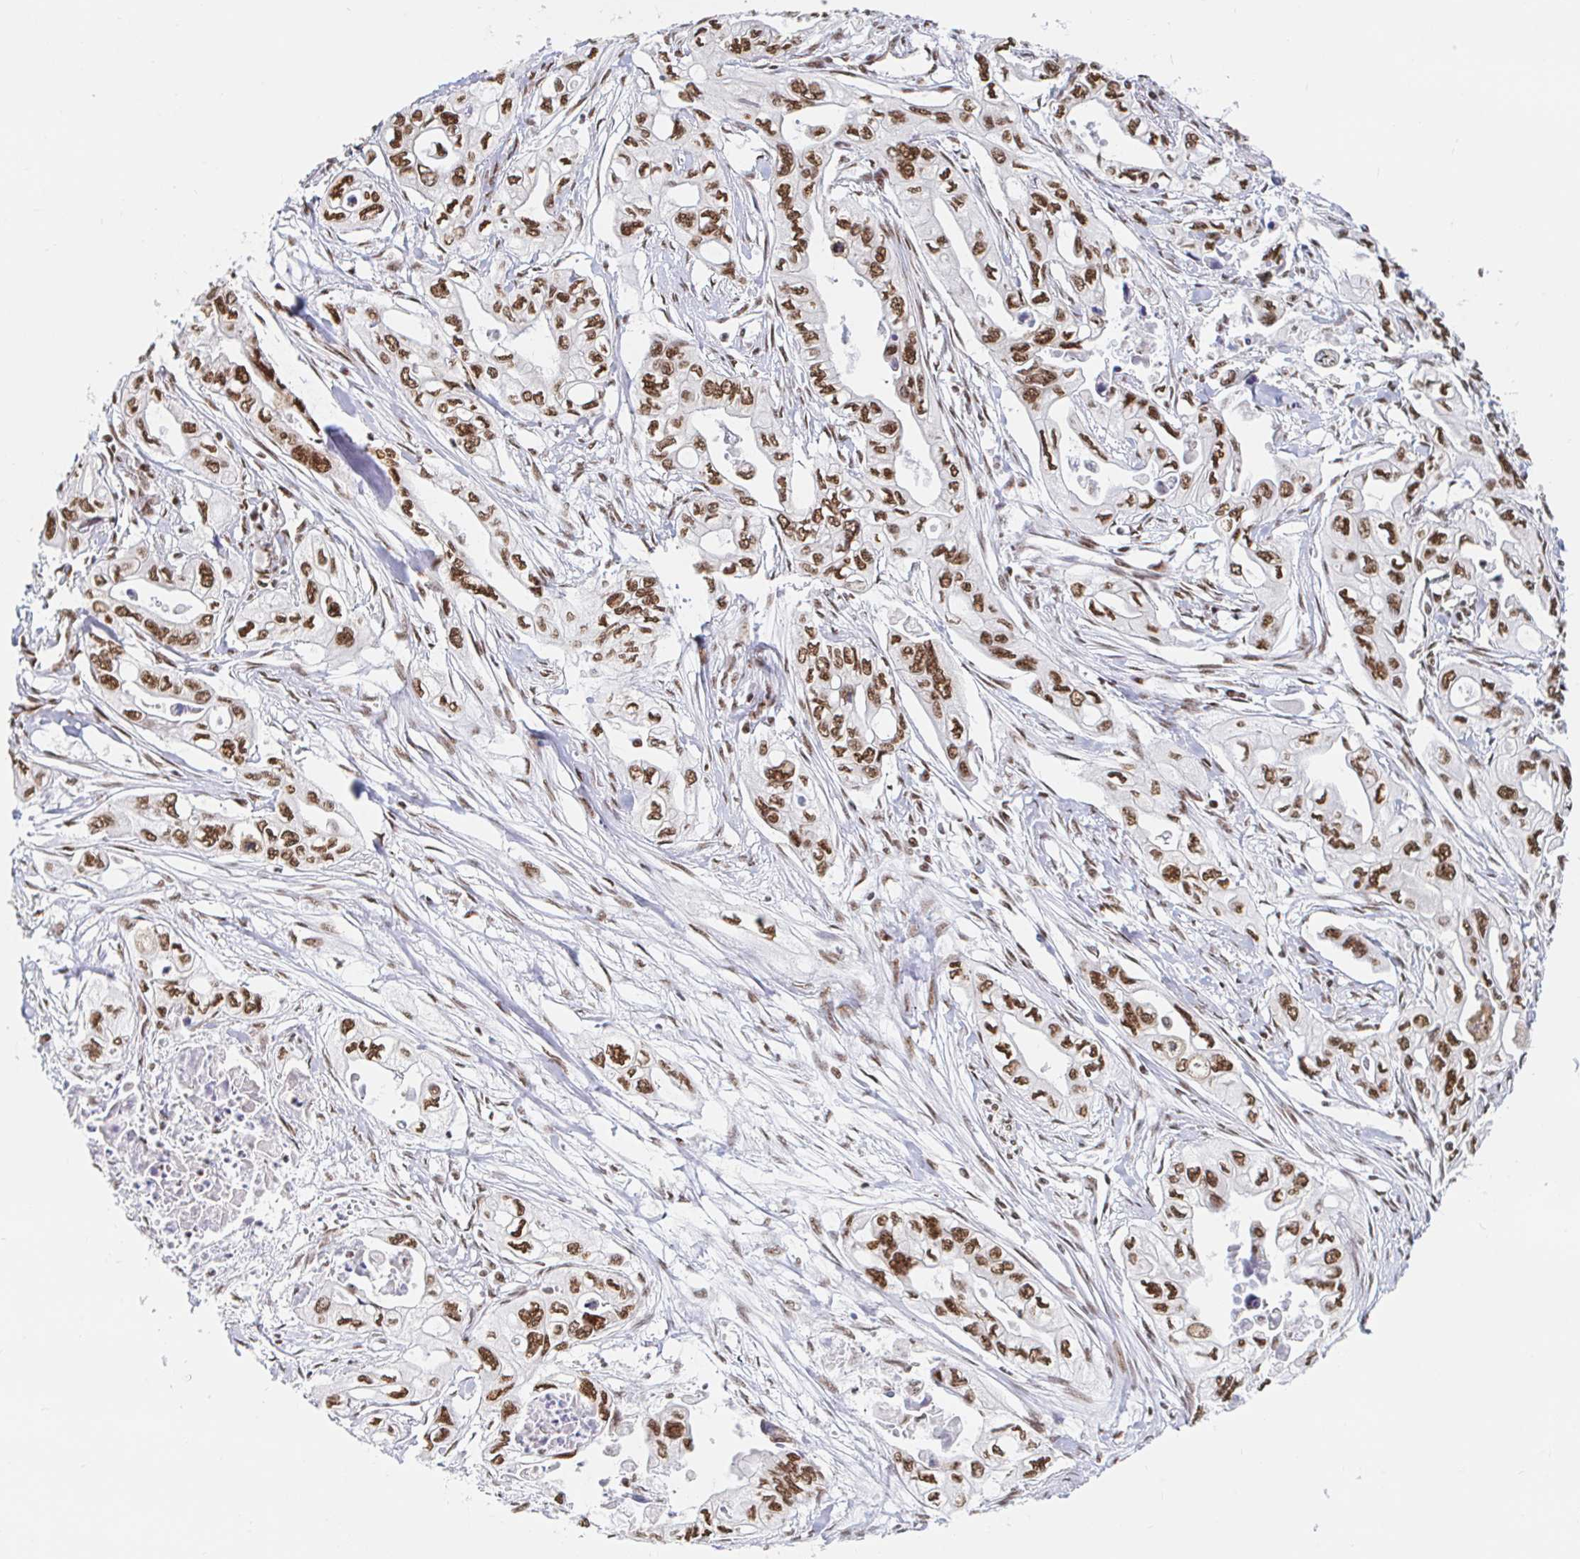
{"staining": {"intensity": "moderate", "quantity": ">75%", "location": "nuclear"}, "tissue": "pancreatic cancer", "cell_type": "Tumor cells", "image_type": "cancer", "snomed": [{"axis": "morphology", "description": "Adenocarcinoma, NOS"}, {"axis": "topography", "description": "Pancreas"}], "caption": "The photomicrograph exhibits staining of pancreatic adenocarcinoma, revealing moderate nuclear protein positivity (brown color) within tumor cells.", "gene": "RBMX", "patient": {"sex": "male", "age": 68}}